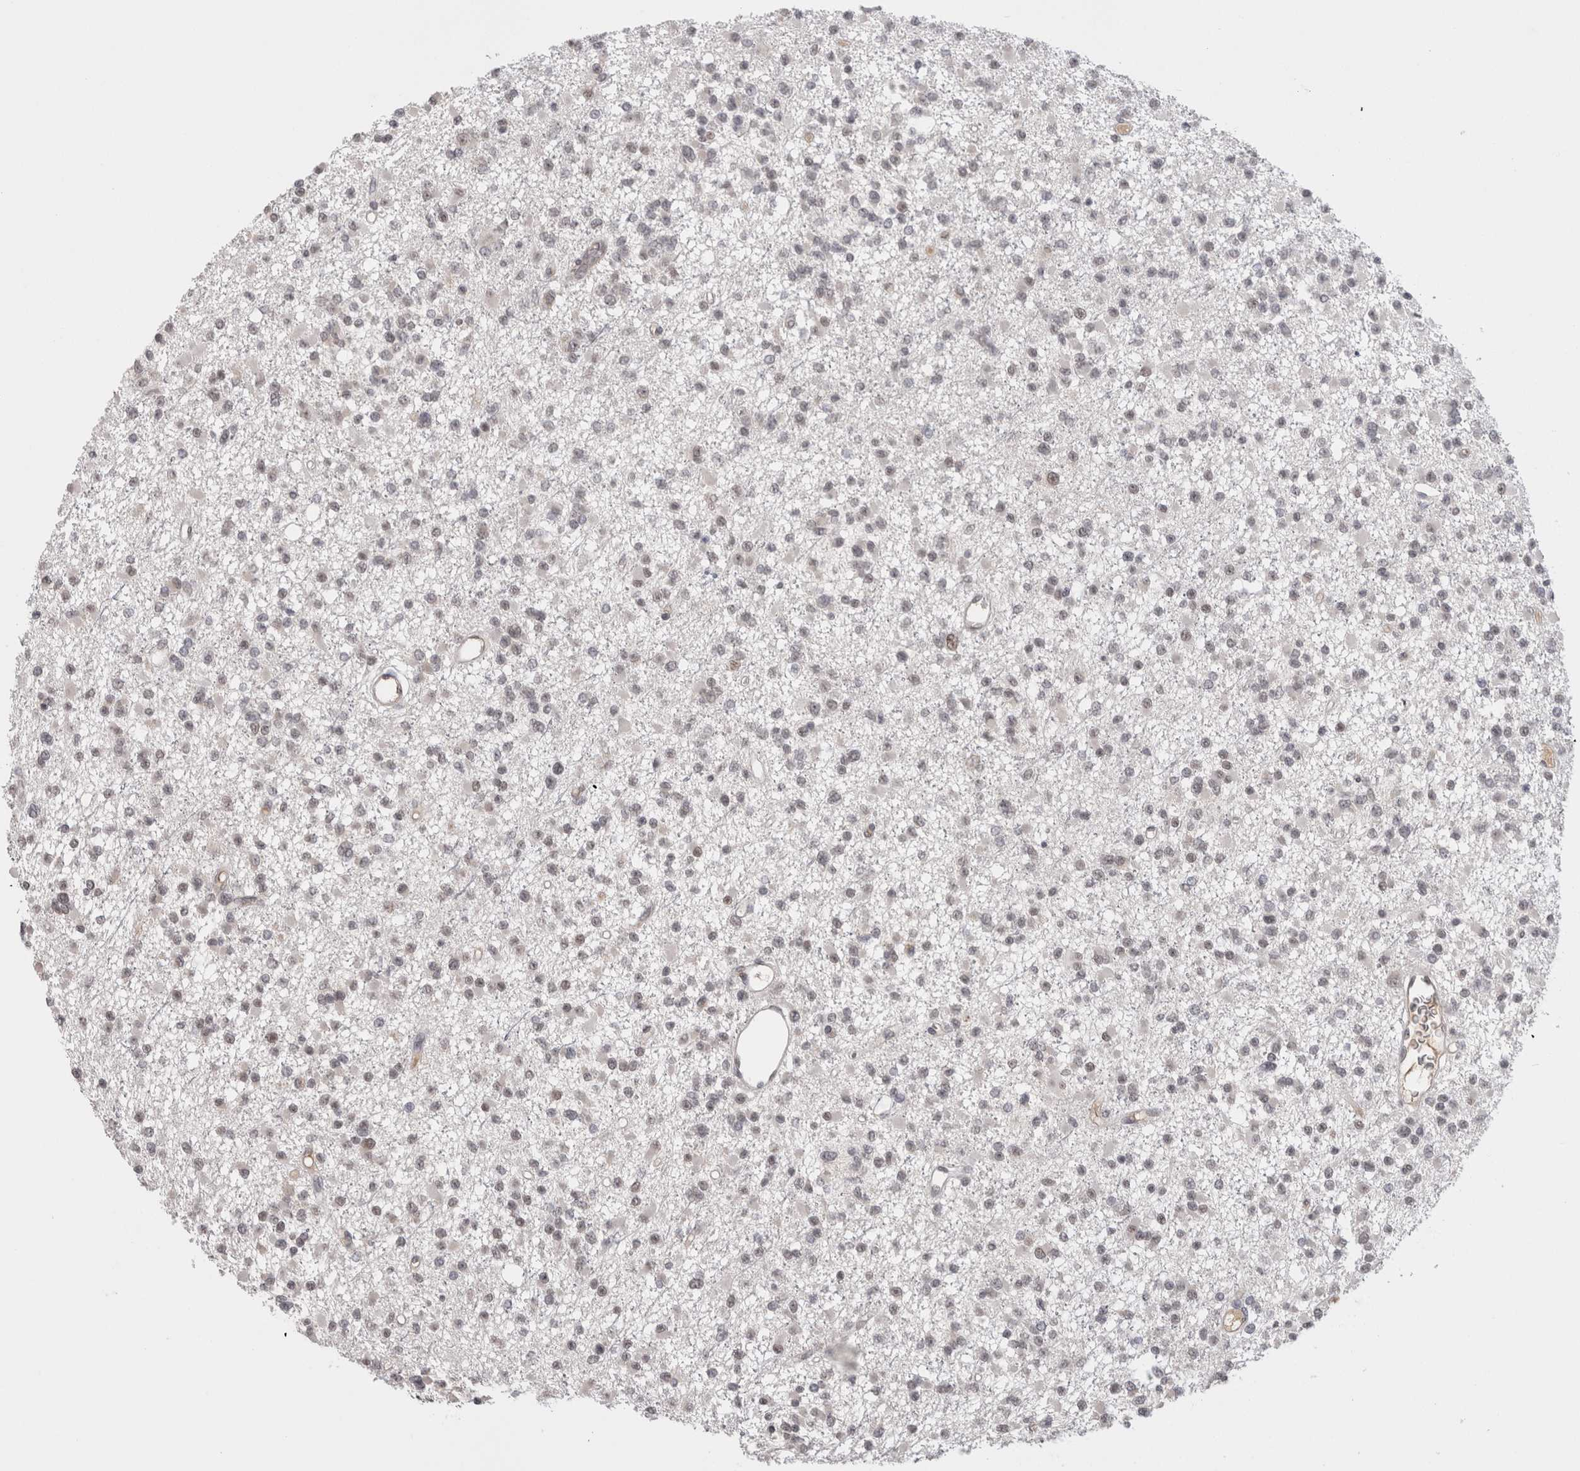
{"staining": {"intensity": "weak", "quantity": "<25%", "location": "nuclear"}, "tissue": "glioma", "cell_type": "Tumor cells", "image_type": "cancer", "snomed": [{"axis": "morphology", "description": "Glioma, malignant, Low grade"}, {"axis": "topography", "description": "Brain"}], "caption": "Histopathology image shows no significant protein expression in tumor cells of glioma.", "gene": "DAXX", "patient": {"sex": "female", "age": 22}}